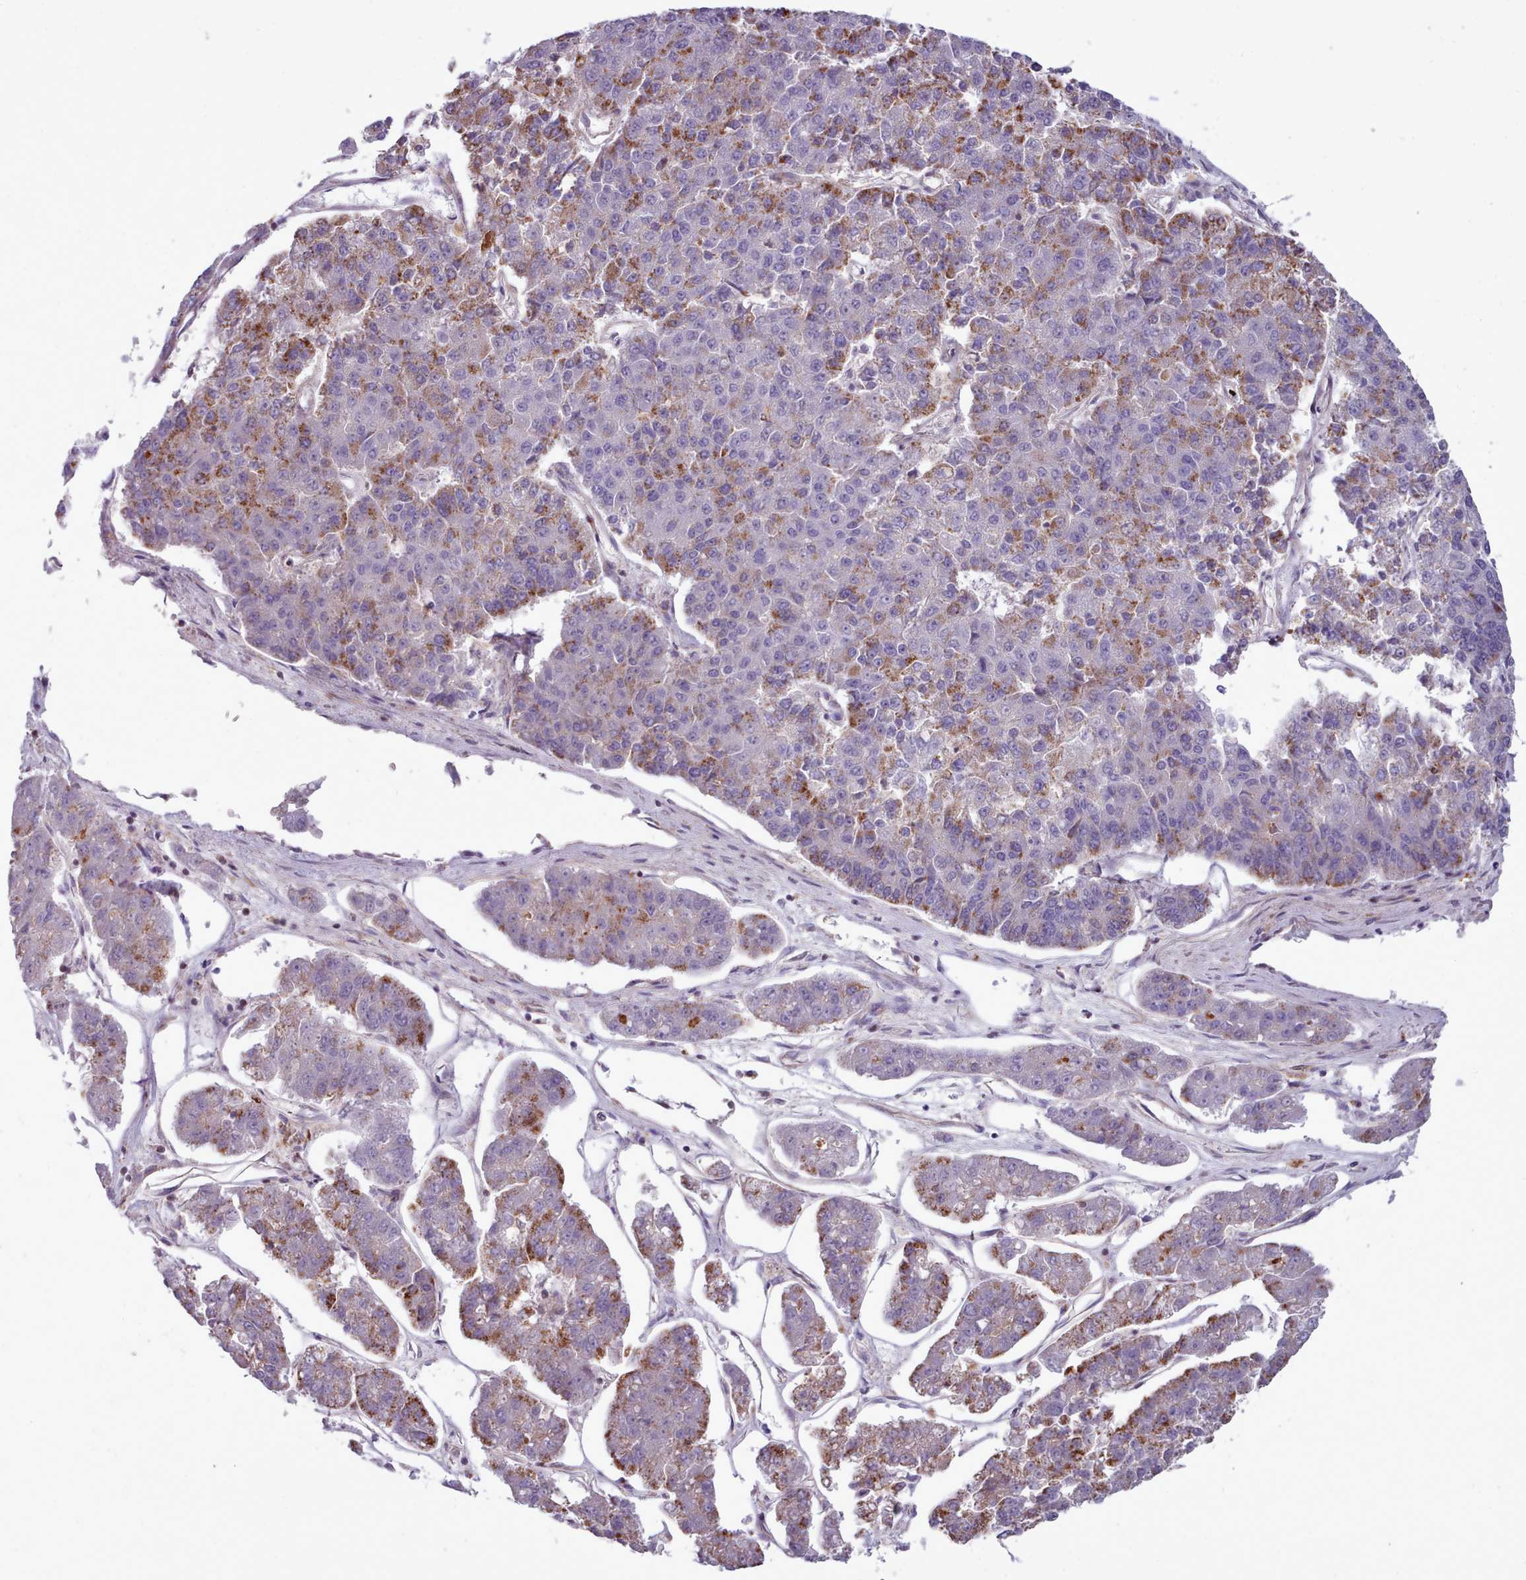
{"staining": {"intensity": "moderate", "quantity": "25%-75%", "location": "cytoplasmic/membranous"}, "tissue": "pancreatic cancer", "cell_type": "Tumor cells", "image_type": "cancer", "snomed": [{"axis": "morphology", "description": "Adenocarcinoma, NOS"}, {"axis": "topography", "description": "Pancreas"}], "caption": "Moderate cytoplasmic/membranous expression for a protein is present in about 25%-75% of tumor cells of adenocarcinoma (pancreatic) using immunohistochemistry (IHC).", "gene": "TENT4B", "patient": {"sex": "male", "age": 50}}